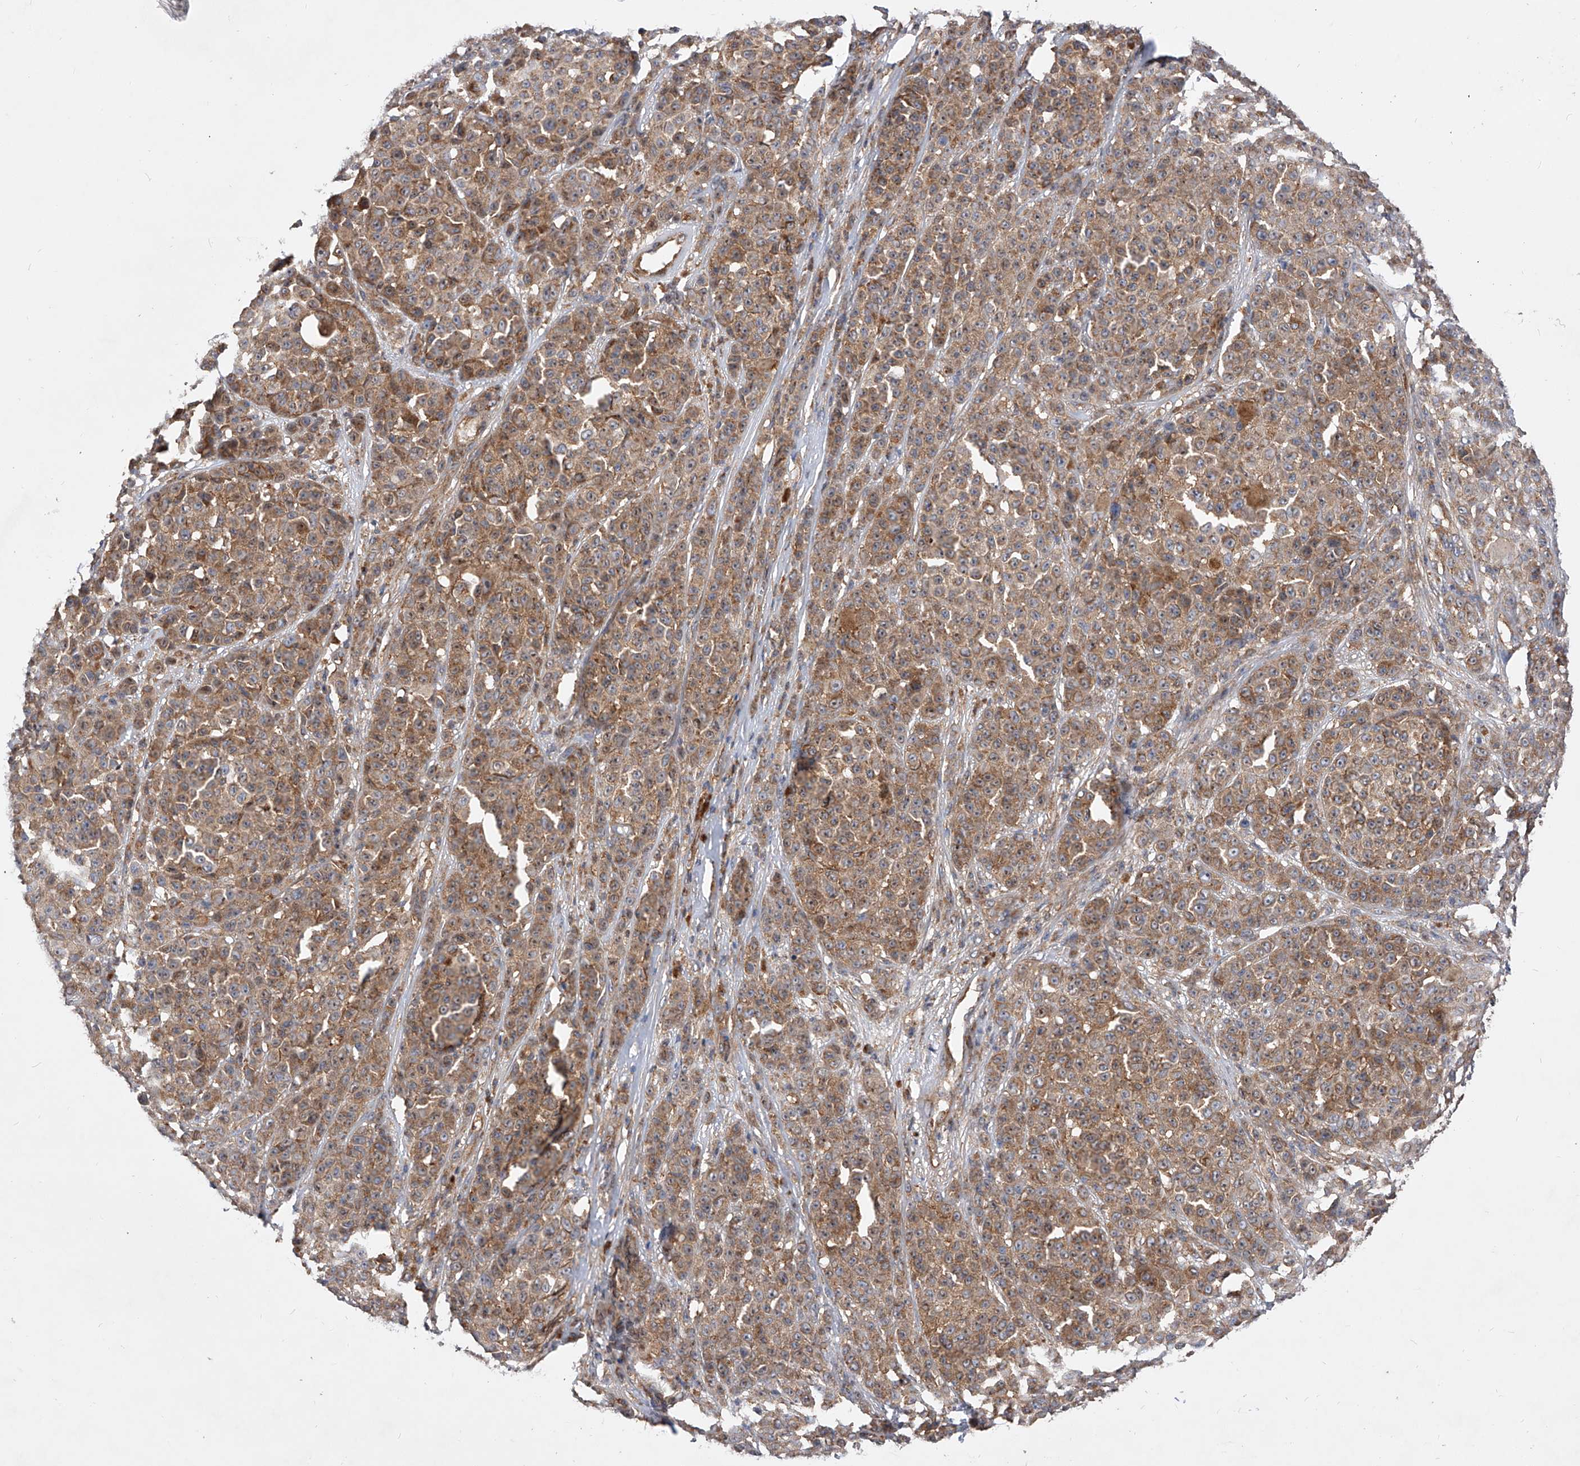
{"staining": {"intensity": "moderate", "quantity": ">75%", "location": "cytoplasmic/membranous"}, "tissue": "melanoma", "cell_type": "Tumor cells", "image_type": "cancer", "snomed": [{"axis": "morphology", "description": "Malignant melanoma, NOS"}, {"axis": "topography", "description": "Skin"}], "caption": "IHC of melanoma demonstrates medium levels of moderate cytoplasmic/membranous staining in approximately >75% of tumor cells. (brown staining indicates protein expression, while blue staining denotes nuclei).", "gene": "CFAP410", "patient": {"sex": "female", "age": 94}}